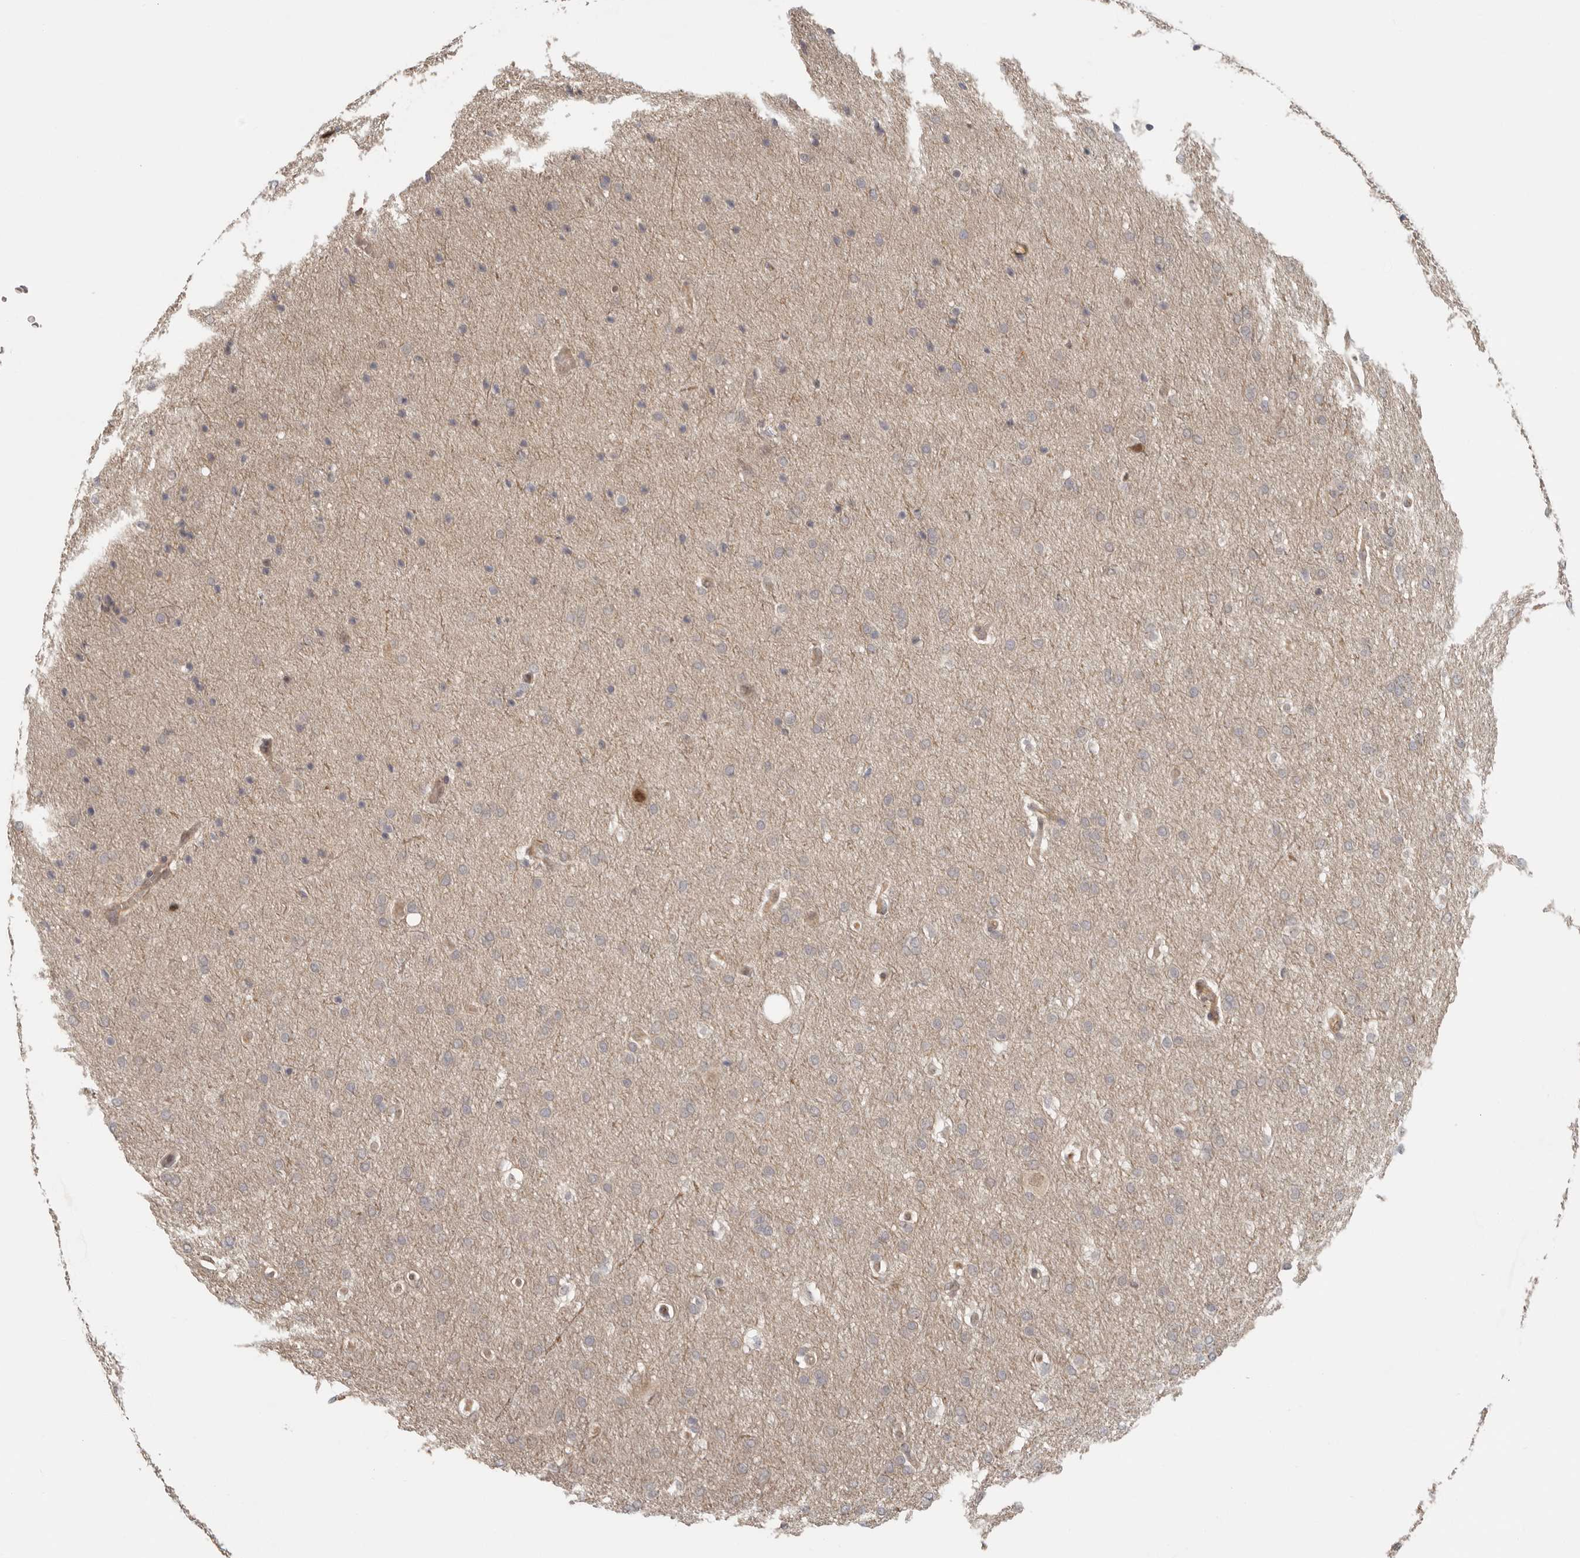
{"staining": {"intensity": "weak", "quantity": "<25%", "location": "cytoplasmic/membranous"}, "tissue": "glioma", "cell_type": "Tumor cells", "image_type": "cancer", "snomed": [{"axis": "morphology", "description": "Glioma, malignant, Low grade"}, {"axis": "topography", "description": "Brain"}], "caption": "This is a micrograph of immunohistochemistry staining of glioma, which shows no positivity in tumor cells.", "gene": "PSMA5", "patient": {"sex": "female", "age": 37}}